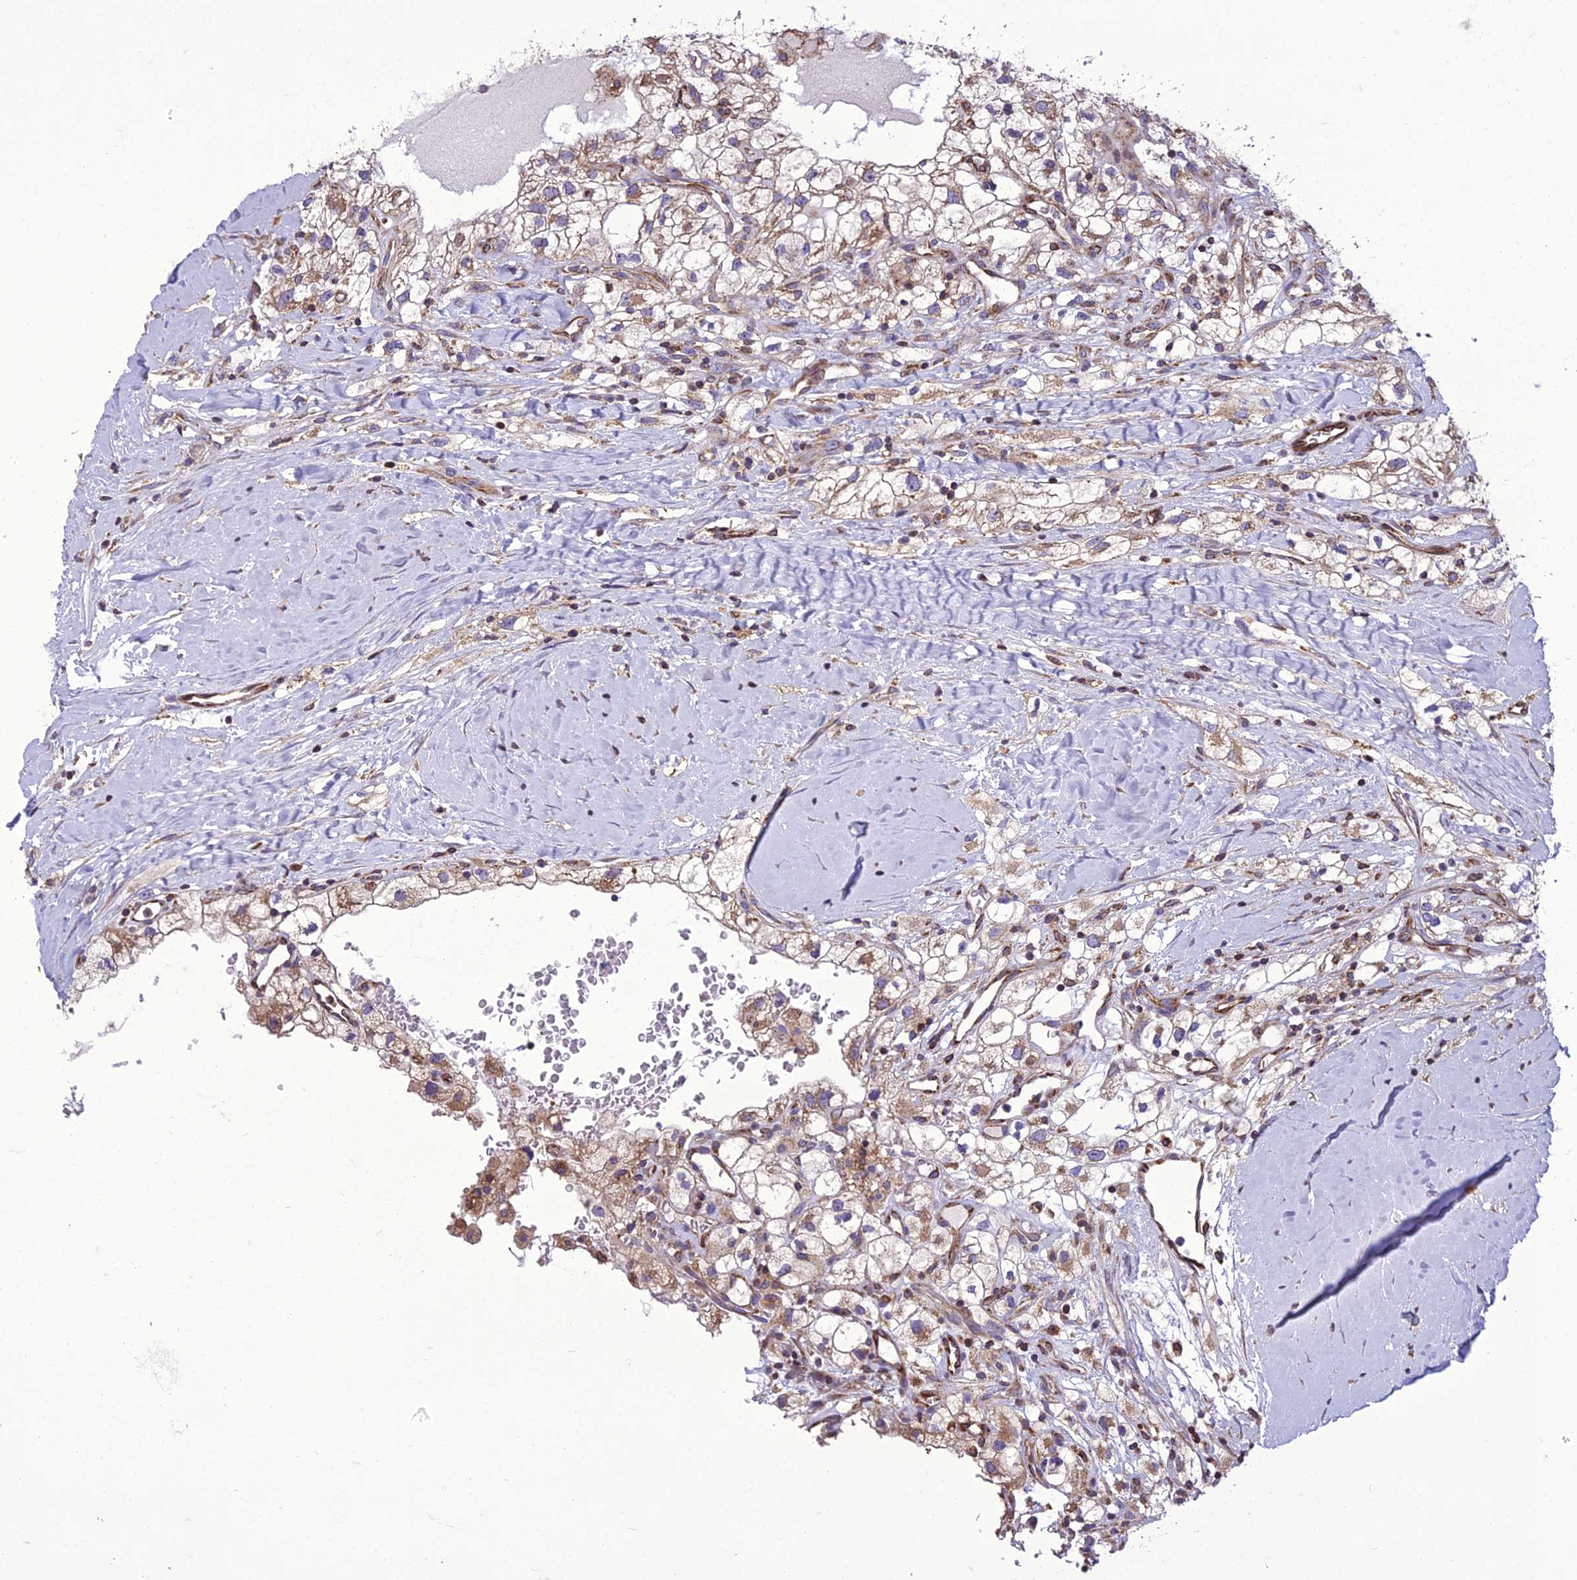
{"staining": {"intensity": "moderate", "quantity": "<25%", "location": "cytoplasmic/membranous"}, "tissue": "renal cancer", "cell_type": "Tumor cells", "image_type": "cancer", "snomed": [{"axis": "morphology", "description": "Adenocarcinoma, NOS"}, {"axis": "topography", "description": "Kidney"}], "caption": "Immunohistochemistry (IHC) photomicrograph of human renal cancer stained for a protein (brown), which exhibits low levels of moderate cytoplasmic/membranous expression in approximately <25% of tumor cells.", "gene": "GIMAP1", "patient": {"sex": "male", "age": 59}}